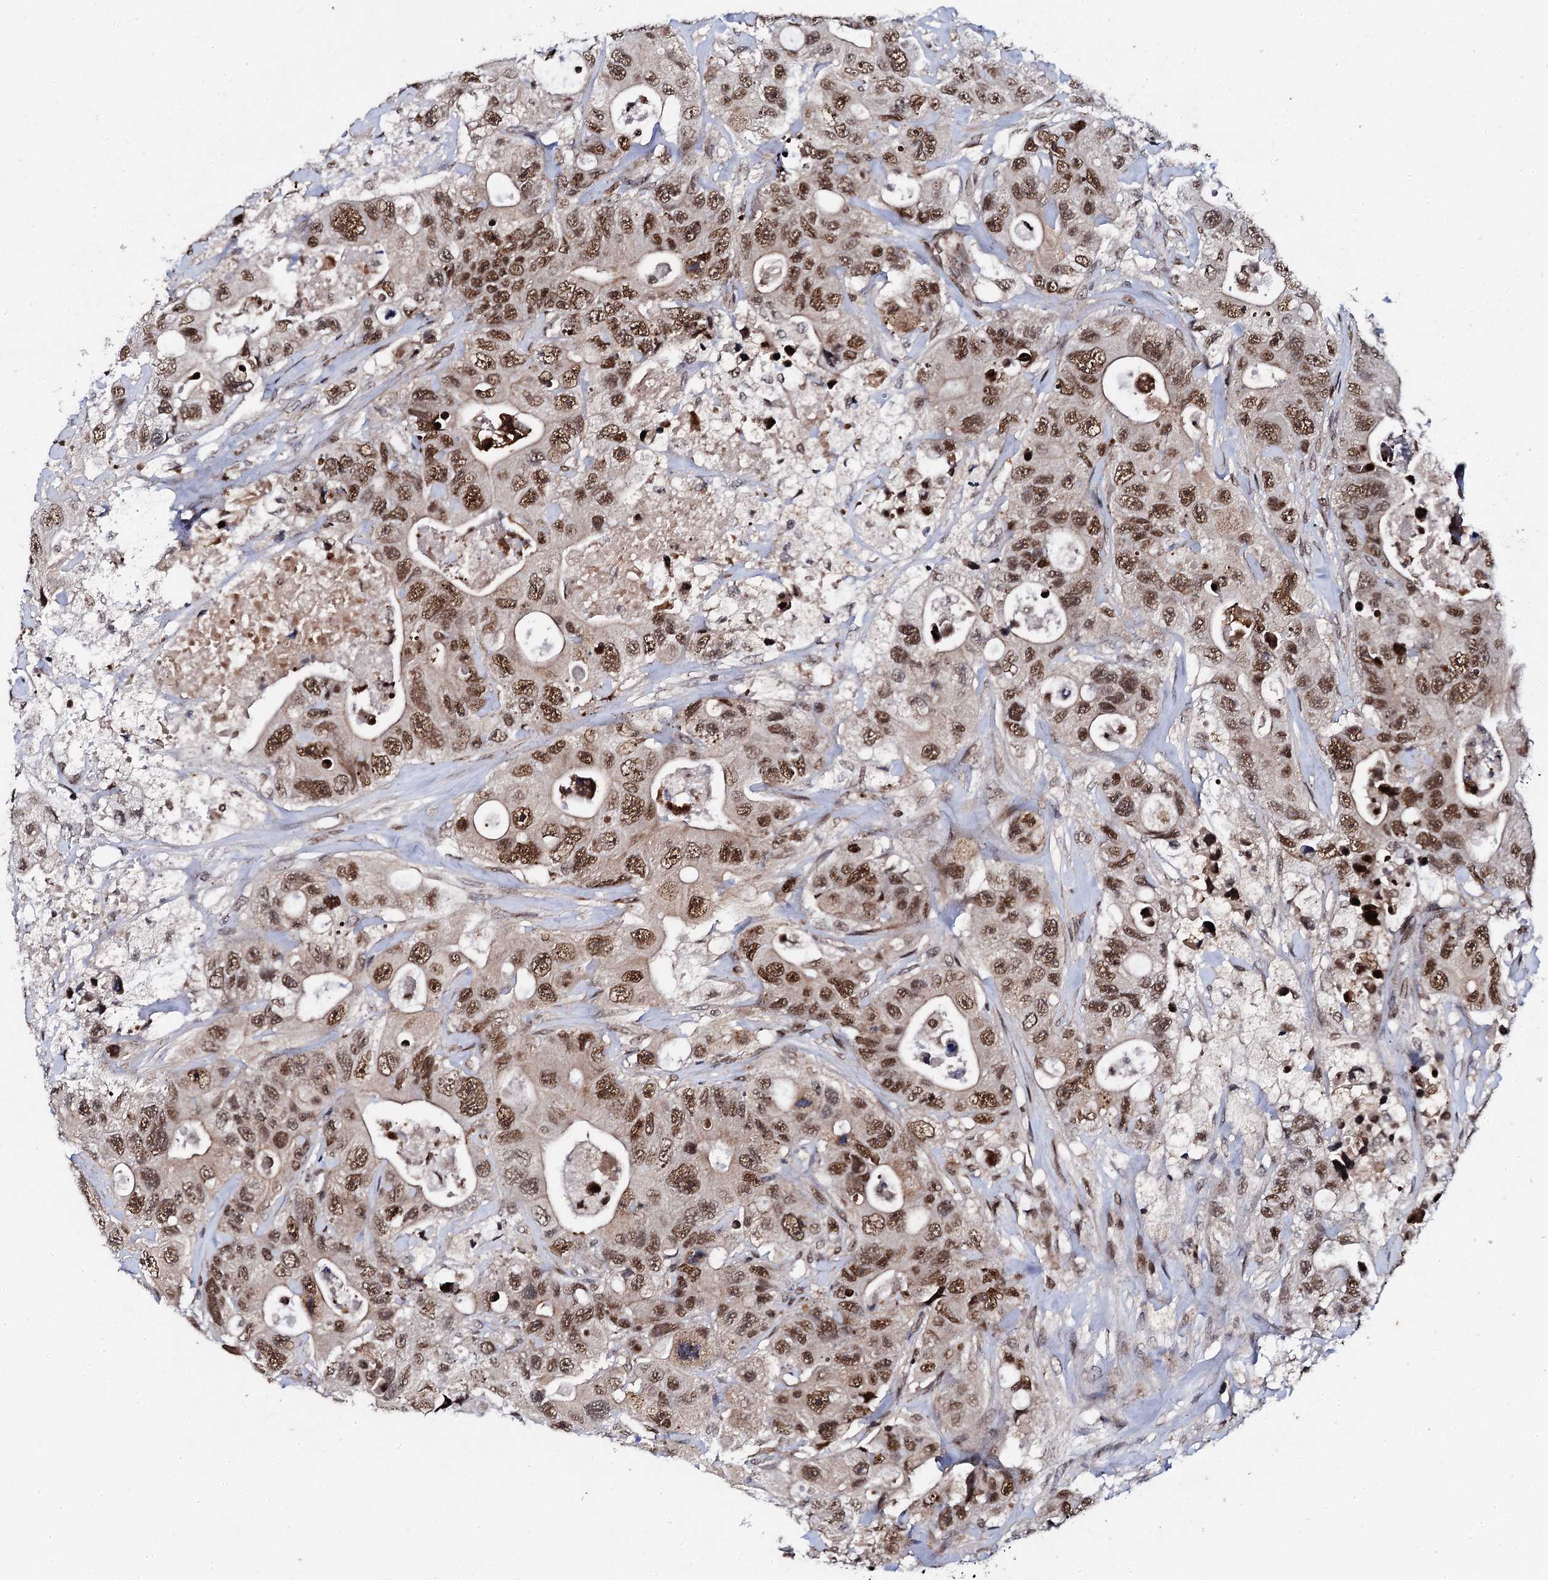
{"staining": {"intensity": "moderate", "quantity": ">75%", "location": "nuclear"}, "tissue": "colorectal cancer", "cell_type": "Tumor cells", "image_type": "cancer", "snomed": [{"axis": "morphology", "description": "Adenocarcinoma, NOS"}, {"axis": "topography", "description": "Colon"}], "caption": "Immunohistochemical staining of human colorectal cancer shows medium levels of moderate nuclear staining in approximately >75% of tumor cells.", "gene": "CSTF3", "patient": {"sex": "female", "age": 46}}